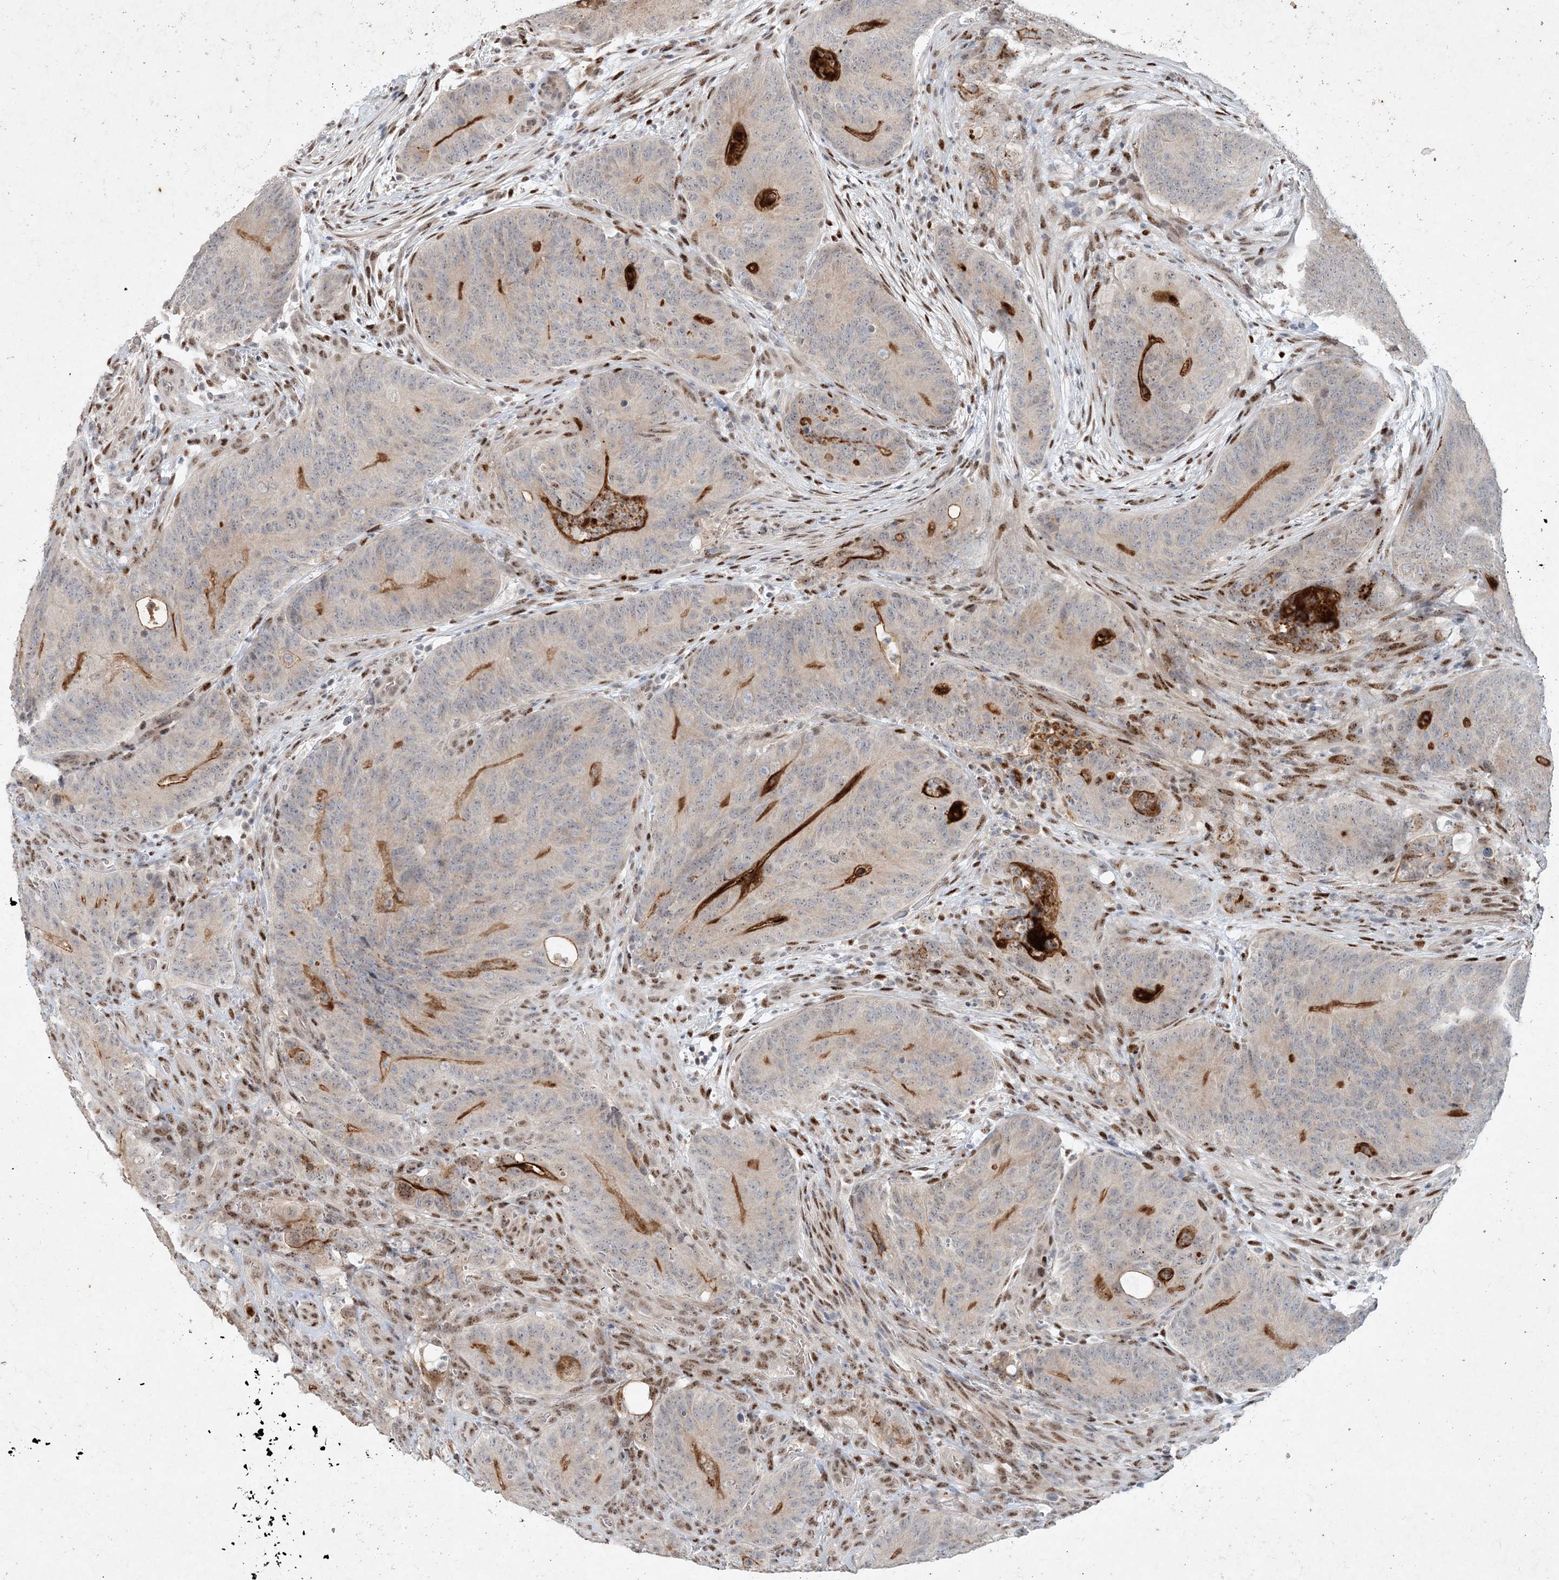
{"staining": {"intensity": "moderate", "quantity": "<25%", "location": "cytoplasmic/membranous"}, "tissue": "colorectal cancer", "cell_type": "Tumor cells", "image_type": "cancer", "snomed": [{"axis": "morphology", "description": "Normal tissue, NOS"}, {"axis": "topography", "description": "Colon"}], "caption": "A brown stain labels moderate cytoplasmic/membranous expression of a protein in human colorectal cancer tumor cells. (DAB = brown stain, brightfield microscopy at high magnification).", "gene": "GIN1", "patient": {"sex": "female", "age": 82}}